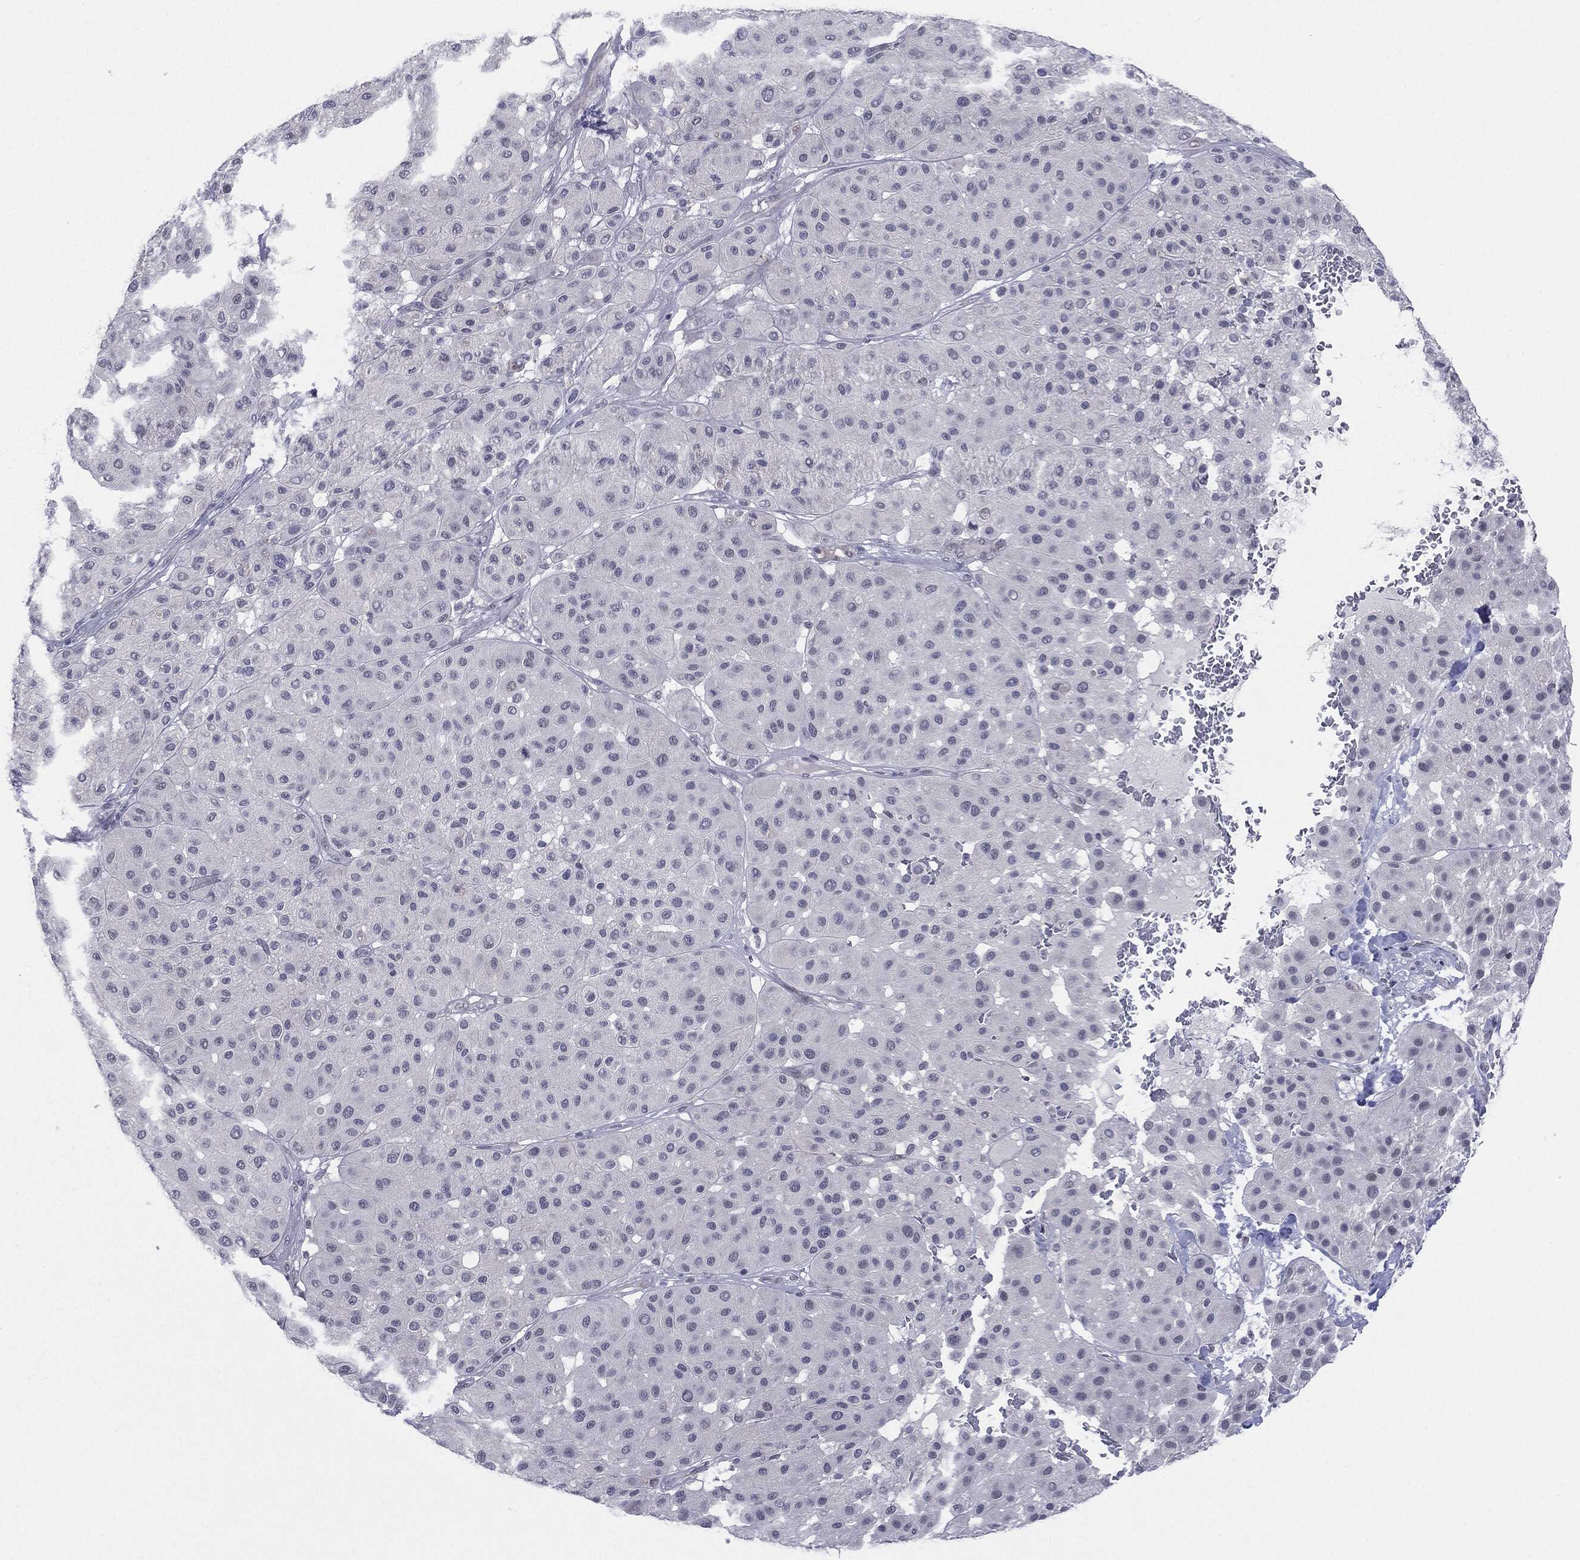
{"staining": {"intensity": "negative", "quantity": "none", "location": "none"}, "tissue": "melanoma", "cell_type": "Tumor cells", "image_type": "cancer", "snomed": [{"axis": "morphology", "description": "Malignant melanoma, Metastatic site"}, {"axis": "topography", "description": "Smooth muscle"}], "caption": "Immunohistochemical staining of malignant melanoma (metastatic site) exhibits no significant positivity in tumor cells. The staining was performed using DAB (3,3'-diaminobenzidine) to visualize the protein expression in brown, while the nuclei were stained in blue with hematoxylin (Magnification: 20x).", "gene": "SLC5A5", "patient": {"sex": "male", "age": 41}}